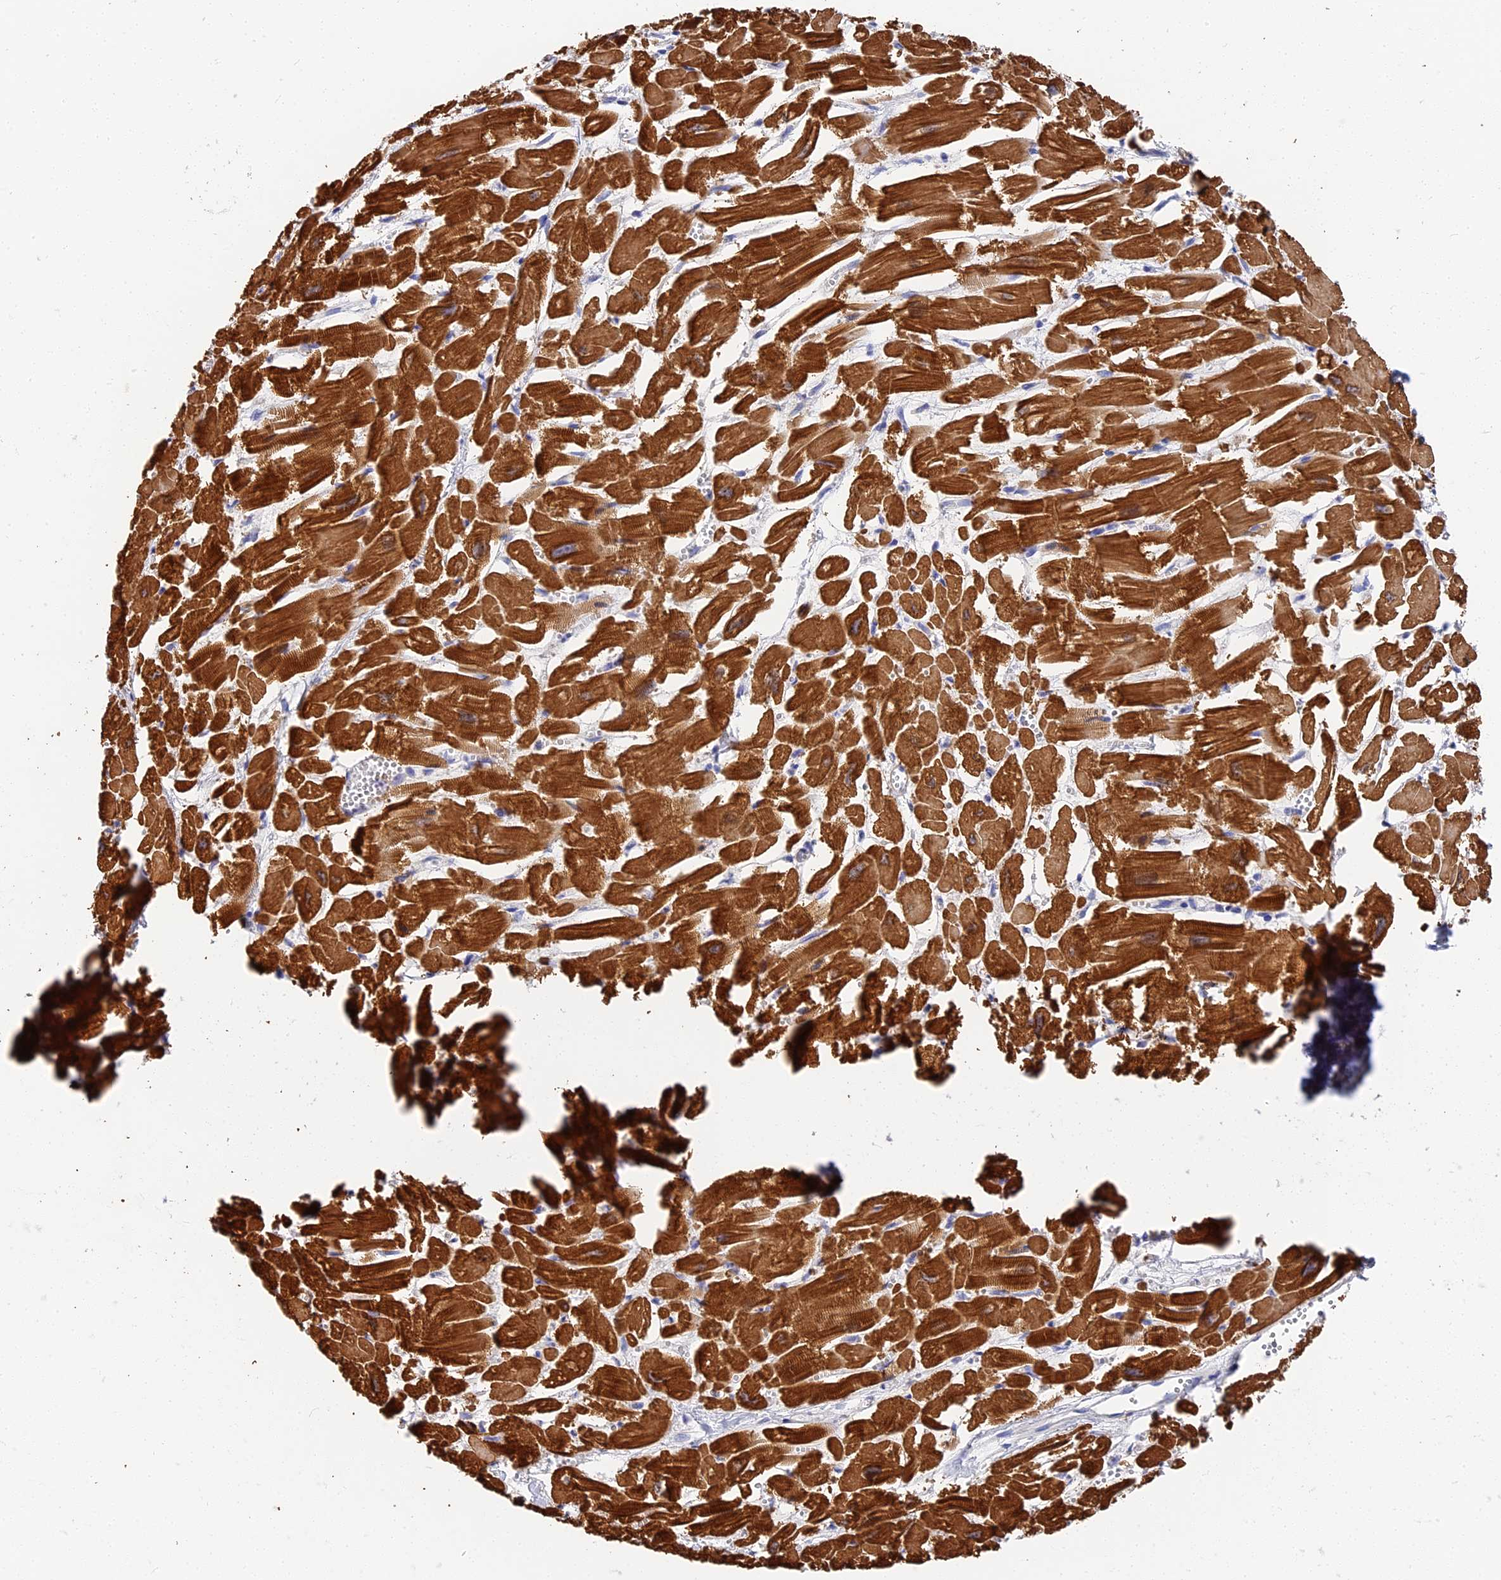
{"staining": {"intensity": "moderate", "quantity": ">75%", "location": "cytoplasmic/membranous"}, "tissue": "heart muscle", "cell_type": "Cardiomyocytes", "image_type": "normal", "snomed": [{"axis": "morphology", "description": "Normal tissue, NOS"}, {"axis": "topography", "description": "Heart"}], "caption": "A histopathology image of heart muscle stained for a protein shows moderate cytoplasmic/membranous brown staining in cardiomyocytes.", "gene": "CCDC113", "patient": {"sex": "male", "age": 54}}